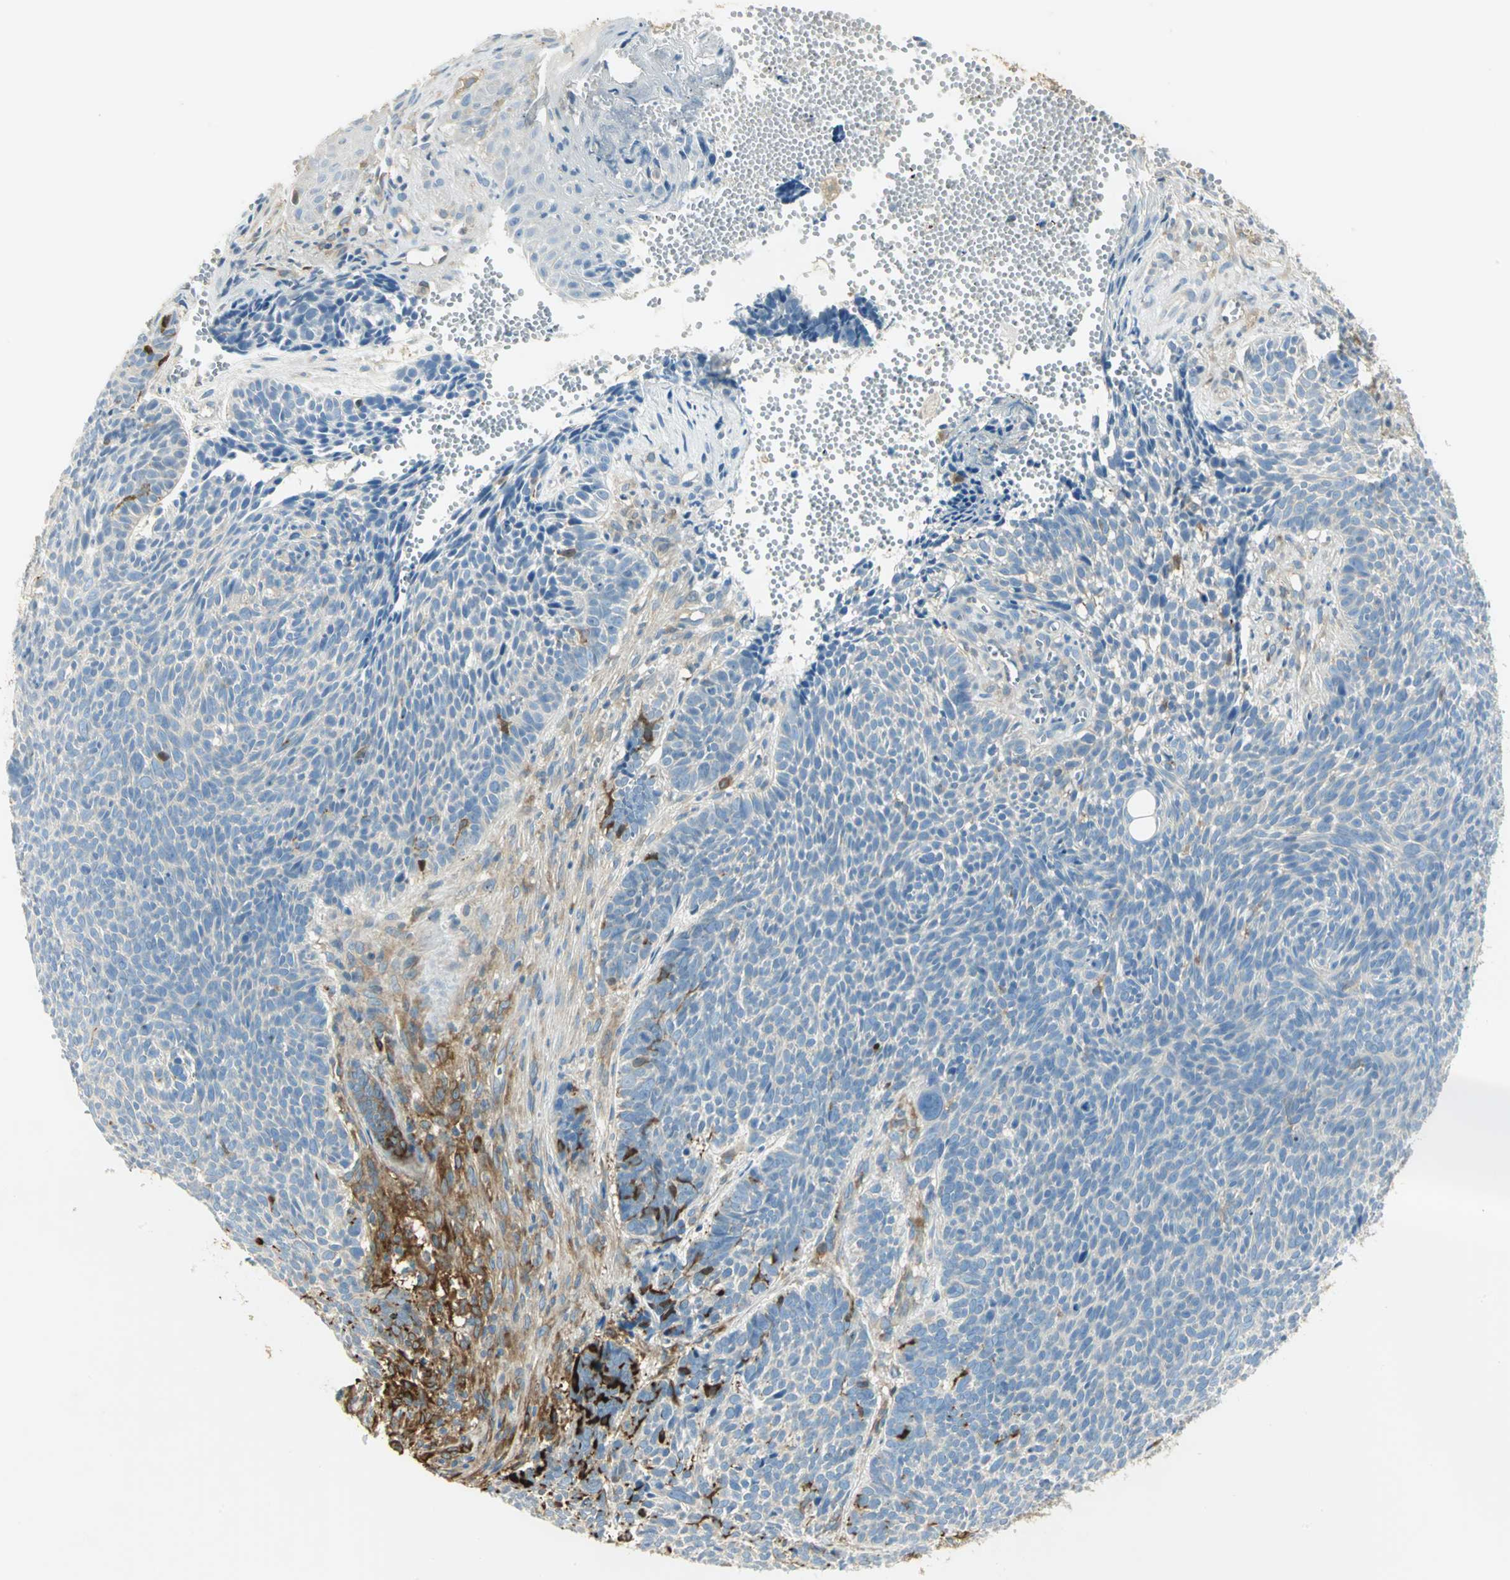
{"staining": {"intensity": "weak", "quantity": "25%-75%", "location": "cytoplasmic/membranous"}, "tissue": "skin cancer", "cell_type": "Tumor cells", "image_type": "cancer", "snomed": [{"axis": "morphology", "description": "Basal cell carcinoma"}, {"axis": "topography", "description": "Skin"}], "caption": "Brown immunohistochemical staining in skin cancer demonstrates weak cytoplasmic/membranous positivity in approximately 25%-75% of tumor cells.", "gene": "WARS1", "patient": {"sex": "male", "age": 84}}